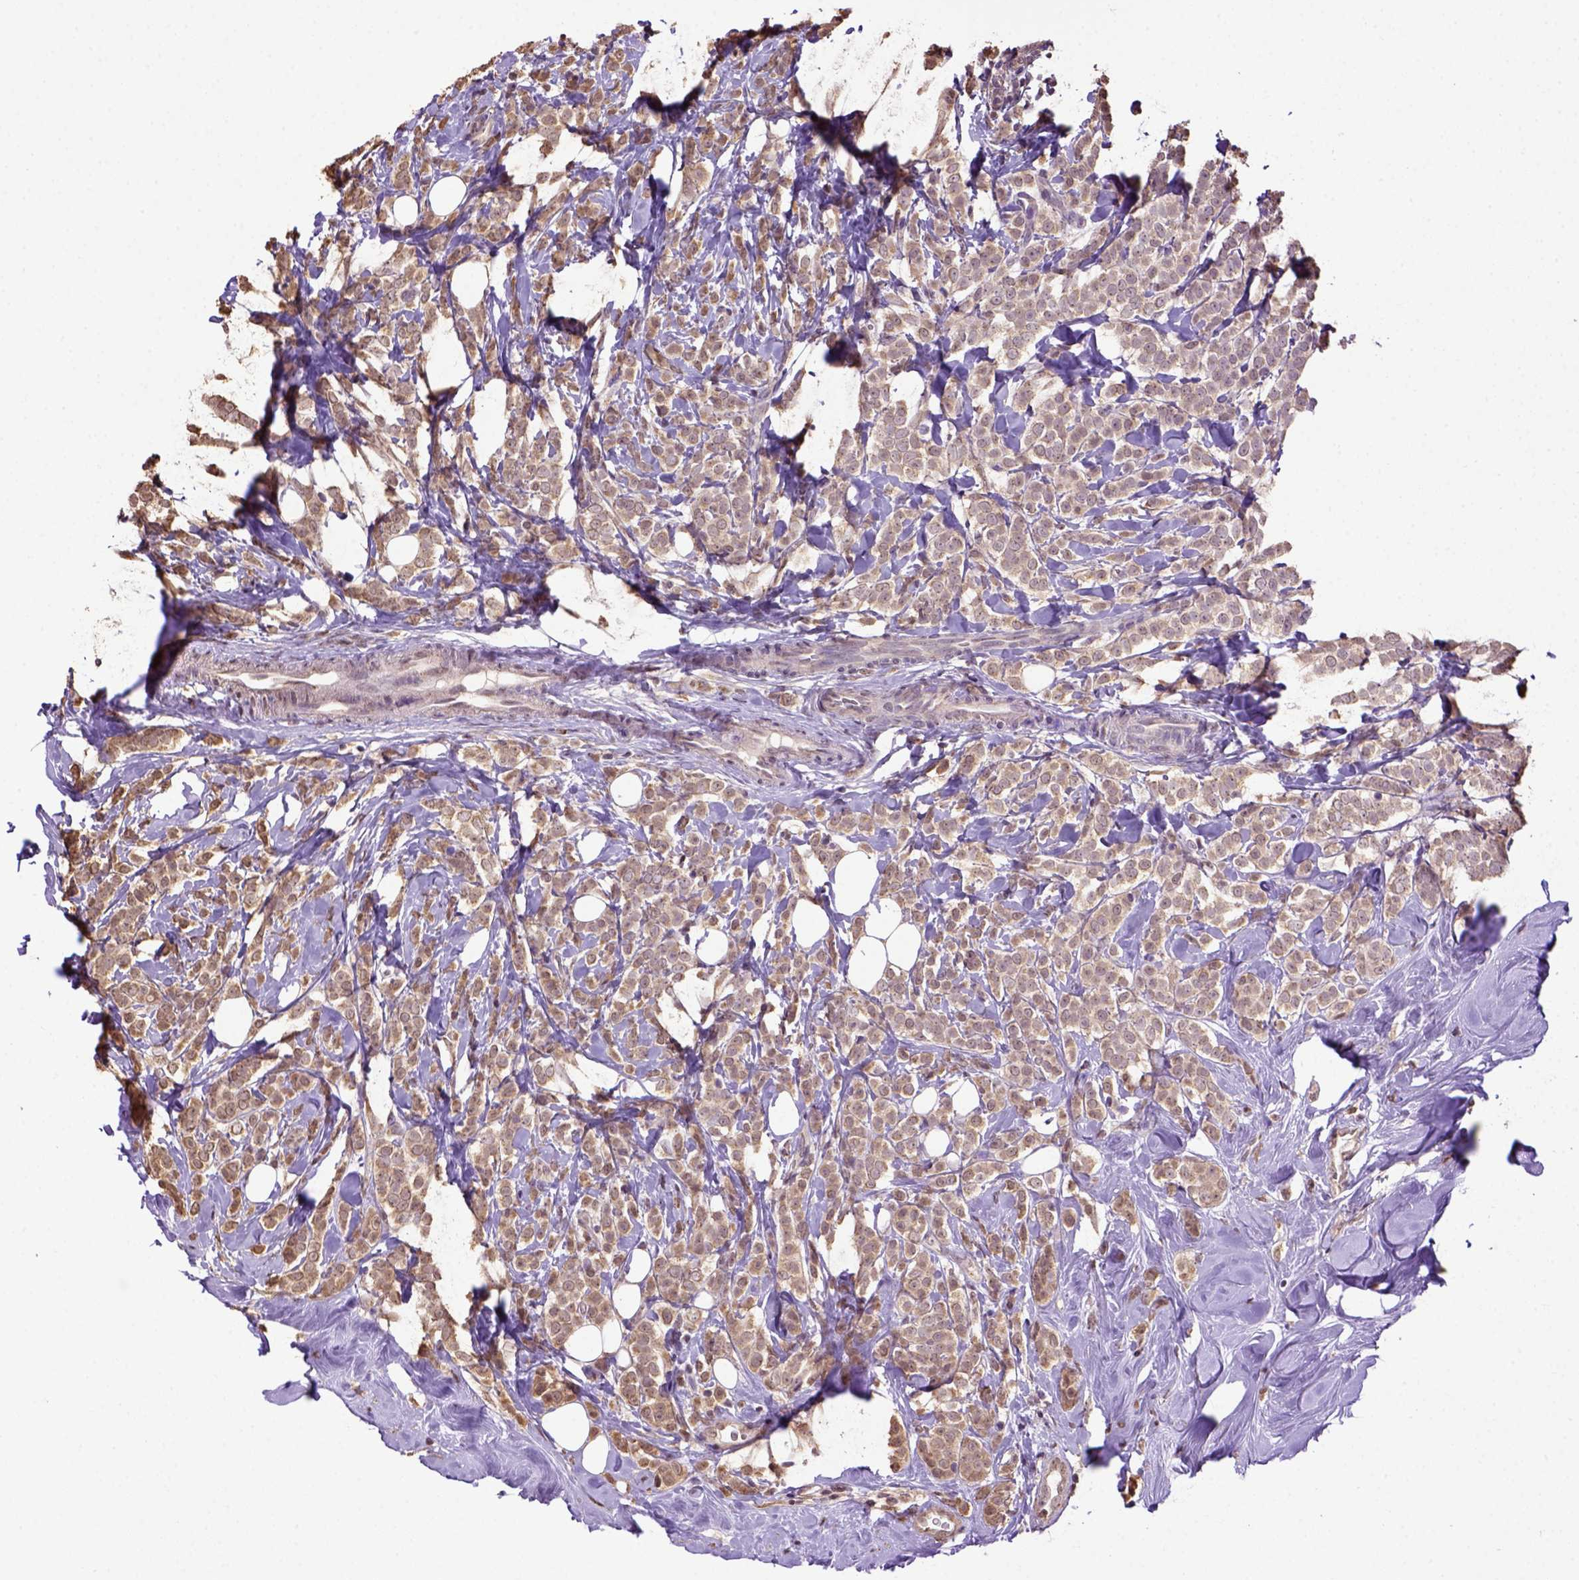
{"staining": {"intensity": "moderate", "quantity": "<25%", "location": "cytoplasmic/membranous"}, "tissue": "breast cancer", "cell_type": "Tumor cells", "image_type": "cancer", "snomed": [{"axis": "morphology", "description": "Lobular carcinoma"}, {"axis": "topography", "description": "Breast"}], "caption": "Brown immunohistochemical staining in lobular carcinoma (breast) shows moderate cytoplasmic/membranous staining in approximately <25% of tumor cells.", "gene": "WDR17", "patient": {"sex": "female", "age": 49}}